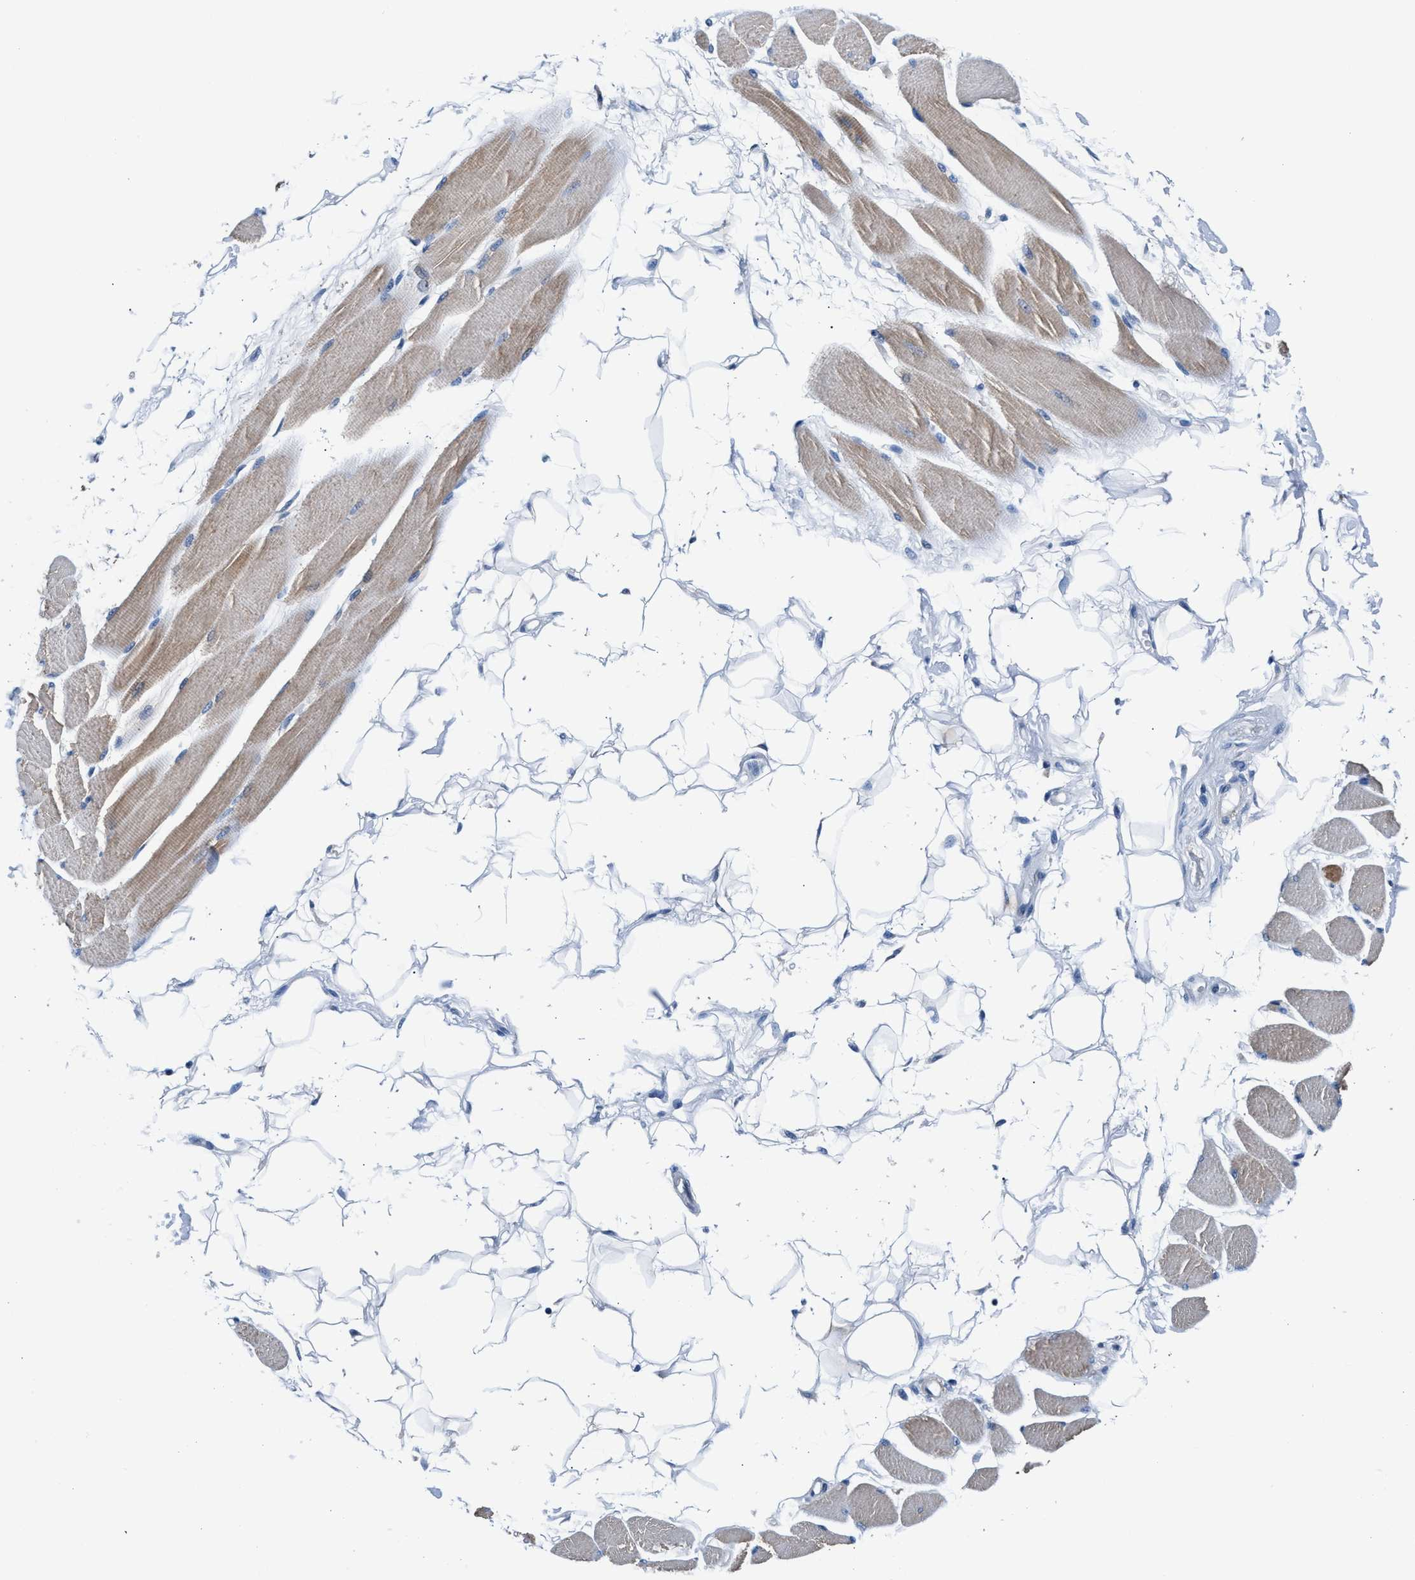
{"staining": {"intensity": "moderate", "quantity": "25%-75%", "location": "cytoplasmic/membranous"}, "tissue": "skeletal muscle", "cell_type": "Myocytes", "image_type": "normal", "snomed": [{"axis": "morphology", "description": "Normal tissue, NOS"}, {"axis": "topography", "description": "Skeletal muscle"}, {"axis": "topography", "description": "Peripheral nerve tissue"}], "caption": "Immunohistochemical staining of unremarkable human skeletal muscle demonstrates 25%-75% levels of moderate cytoplasmic/membranous protein expression in approximately 25%-75% of myocytes. The protein is stained brown, and the nuclei are stained in blue (DAB IHC with brightfield microscopy, high magnification).", "gene": "MYH3", "patient": {"sex": "female", "age": 84}}